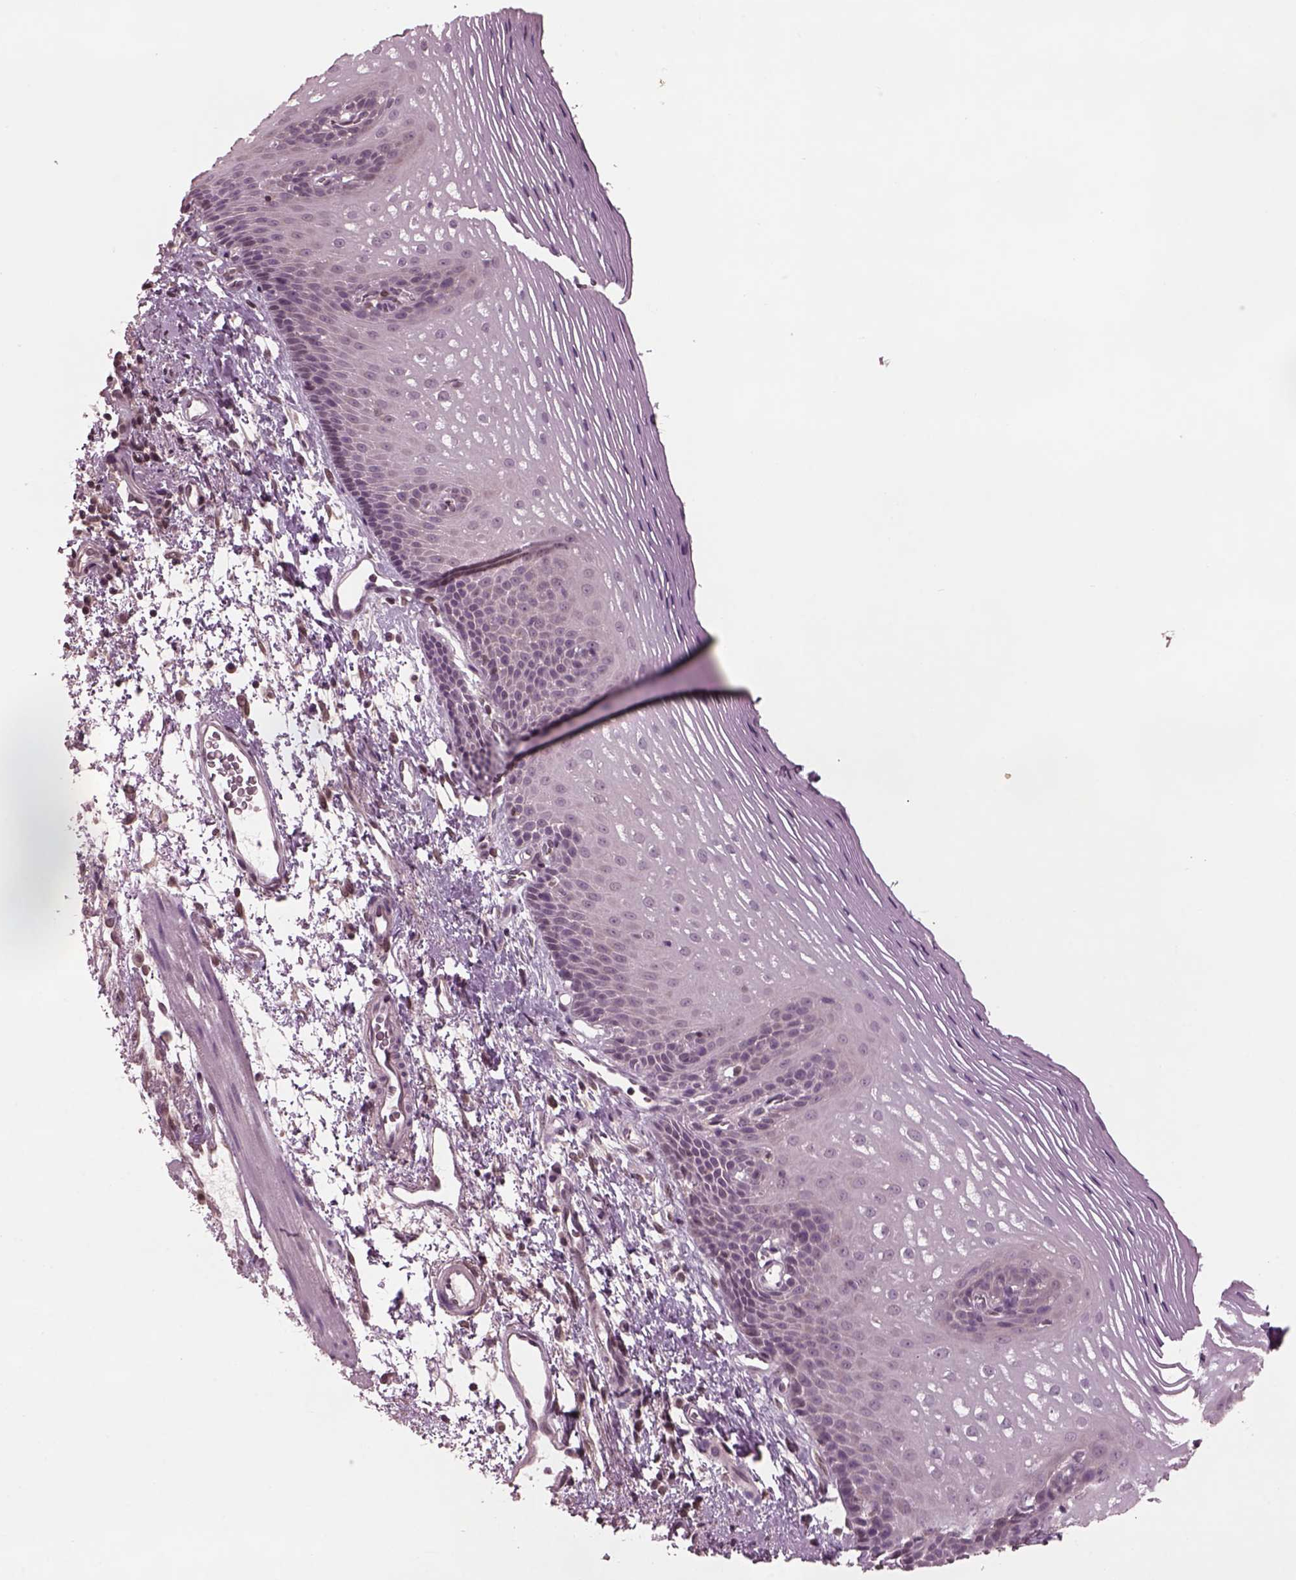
{"staining": {"intensity": "negative", "quantity": "none", "location": "none"}, "tissue": "esophagus", "cell_type": "Squamous epithelial cells", "image_type": "normal", "snomed": [{"axis": "morphology", "description": "Normal tissue, NOS"}, {"axis": "topography", "description": "Esophagus"}], "caption": "The immunohistochemistry (IHC) micrograph has no significant staining in squamous epithelial cells of esophagus. Nuclei are stained in blue.", "gene": "SRI", "patient": {"sex": "male", "age": 76}}